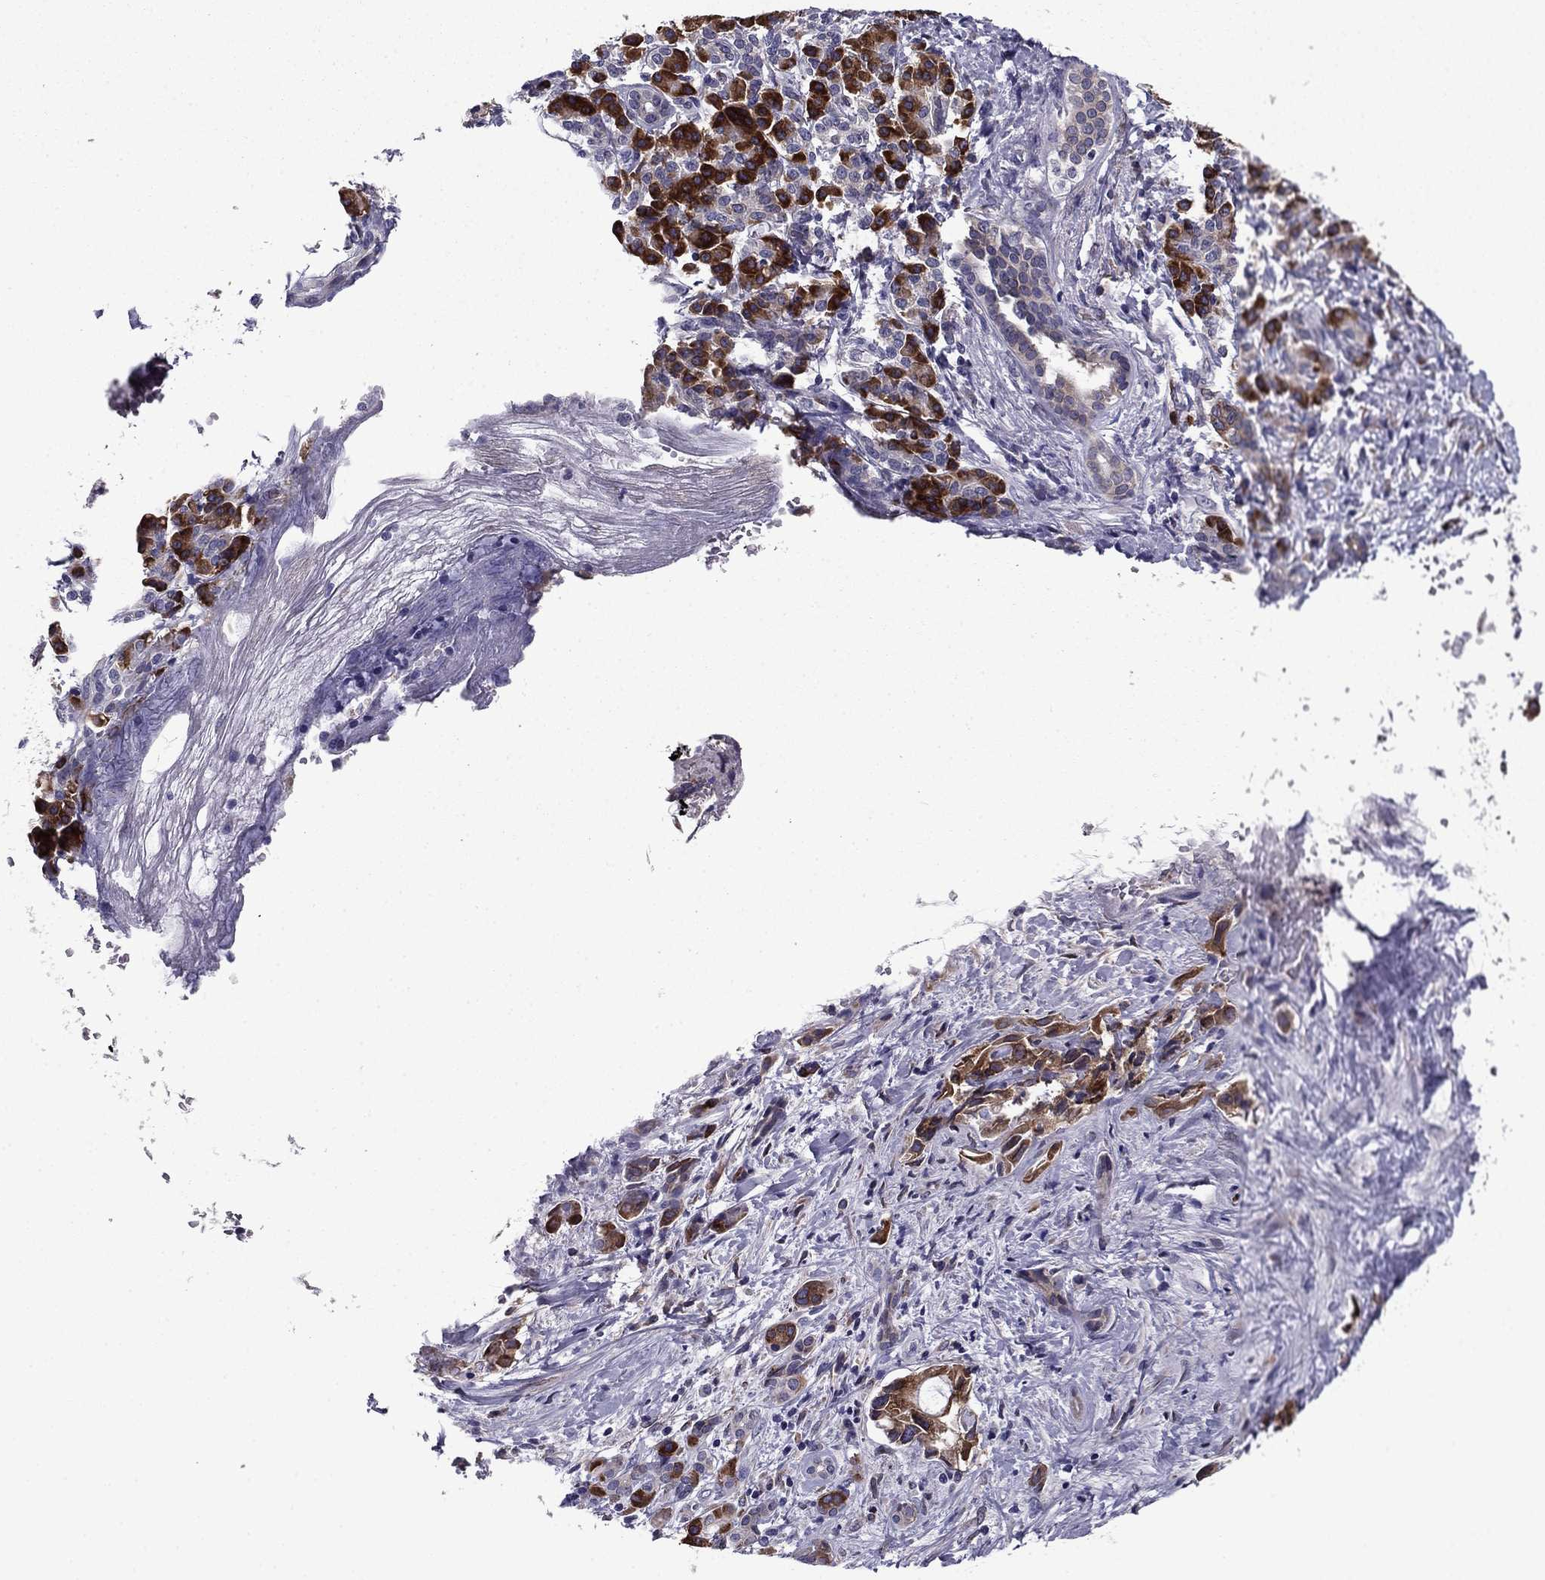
{"staining": {"intensity": "strong", "quantity": "25%-75%", "location": "cytoplasmic/membranous"}, "tissue": "pancreatic cancer", "cell_type": "Tumor cells", "image_type": "cancer", "snomed": [{"axis": "morphology", "description": "Adenocarcinoma, NOS"}, {"axis": "topography", "description": "Pancreas"}], "caption": "Immunohistochemistry (IHC) image of neoplastic tissue: pancreatic cancer (adenocarcinoma) stained using immunohistochemistry (IHC) reveals high levels of strong protein expression localized specifically in the cytoplasmic/membranous of tumor cells, appearing as a cytoplasmic/membranous brown color.", "gene": "TMED3", "patient": {"sex": "female", "age": 56}}